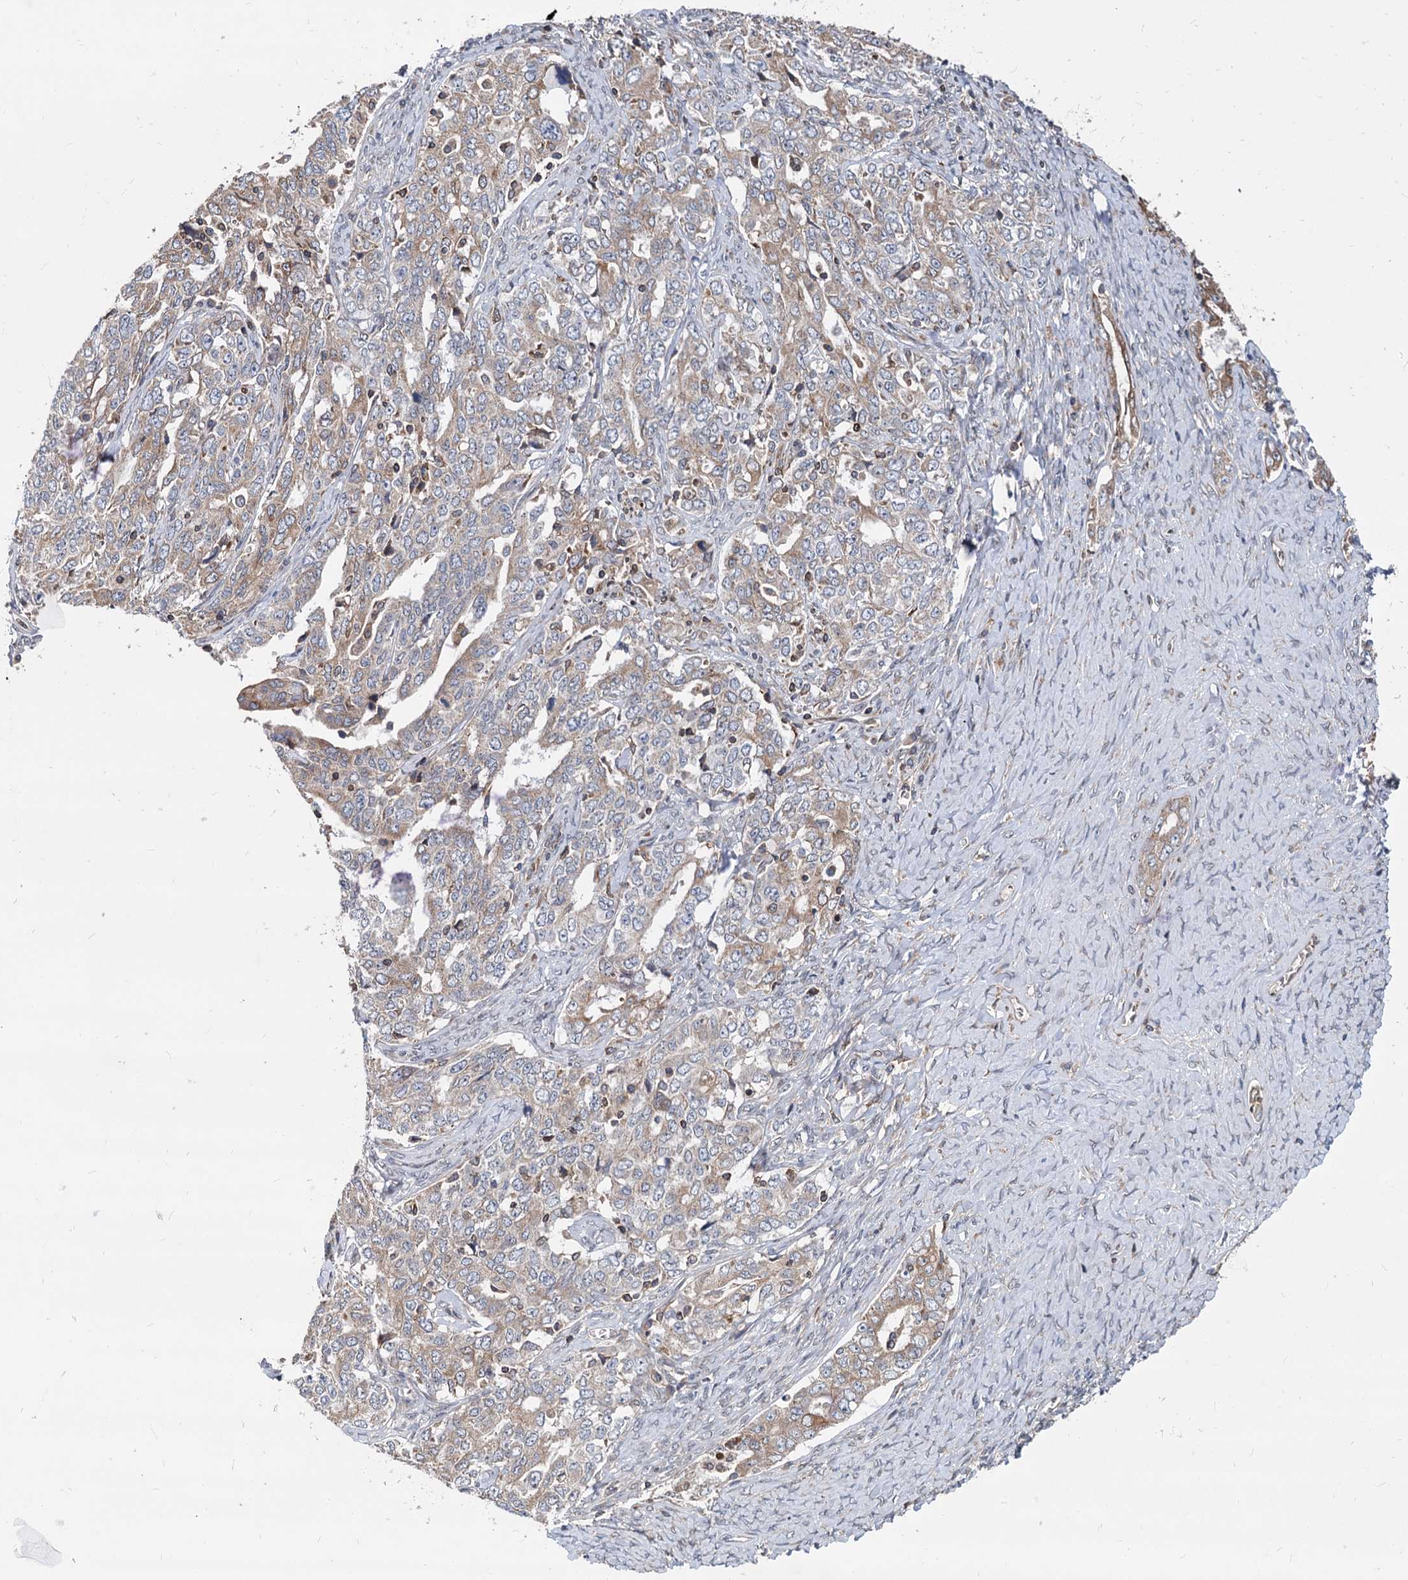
{"staining": {"intensity": "moderate", "quantity": "25%-75%", "location": "cytoplasmic/membranous"}, "tissue": "ovarian cancer", "cell_type": "Tumor cells", "image_type": "cancer", "snomed": [{"axis": "morphology", "description": "Carcinoma, endometroid"}, {"axis": "topography", "description": "Ovary"}], "caption": "A high-resolution image shows immunohistochemistry staining of ovarian cancer (endometroid carcinoma), which displays moderate cytoplasmic/membranous staining in approximately 25%-75% of tumor cells.", "gene": "STIM1", "patient": {"sex": "female", "age": 62}}